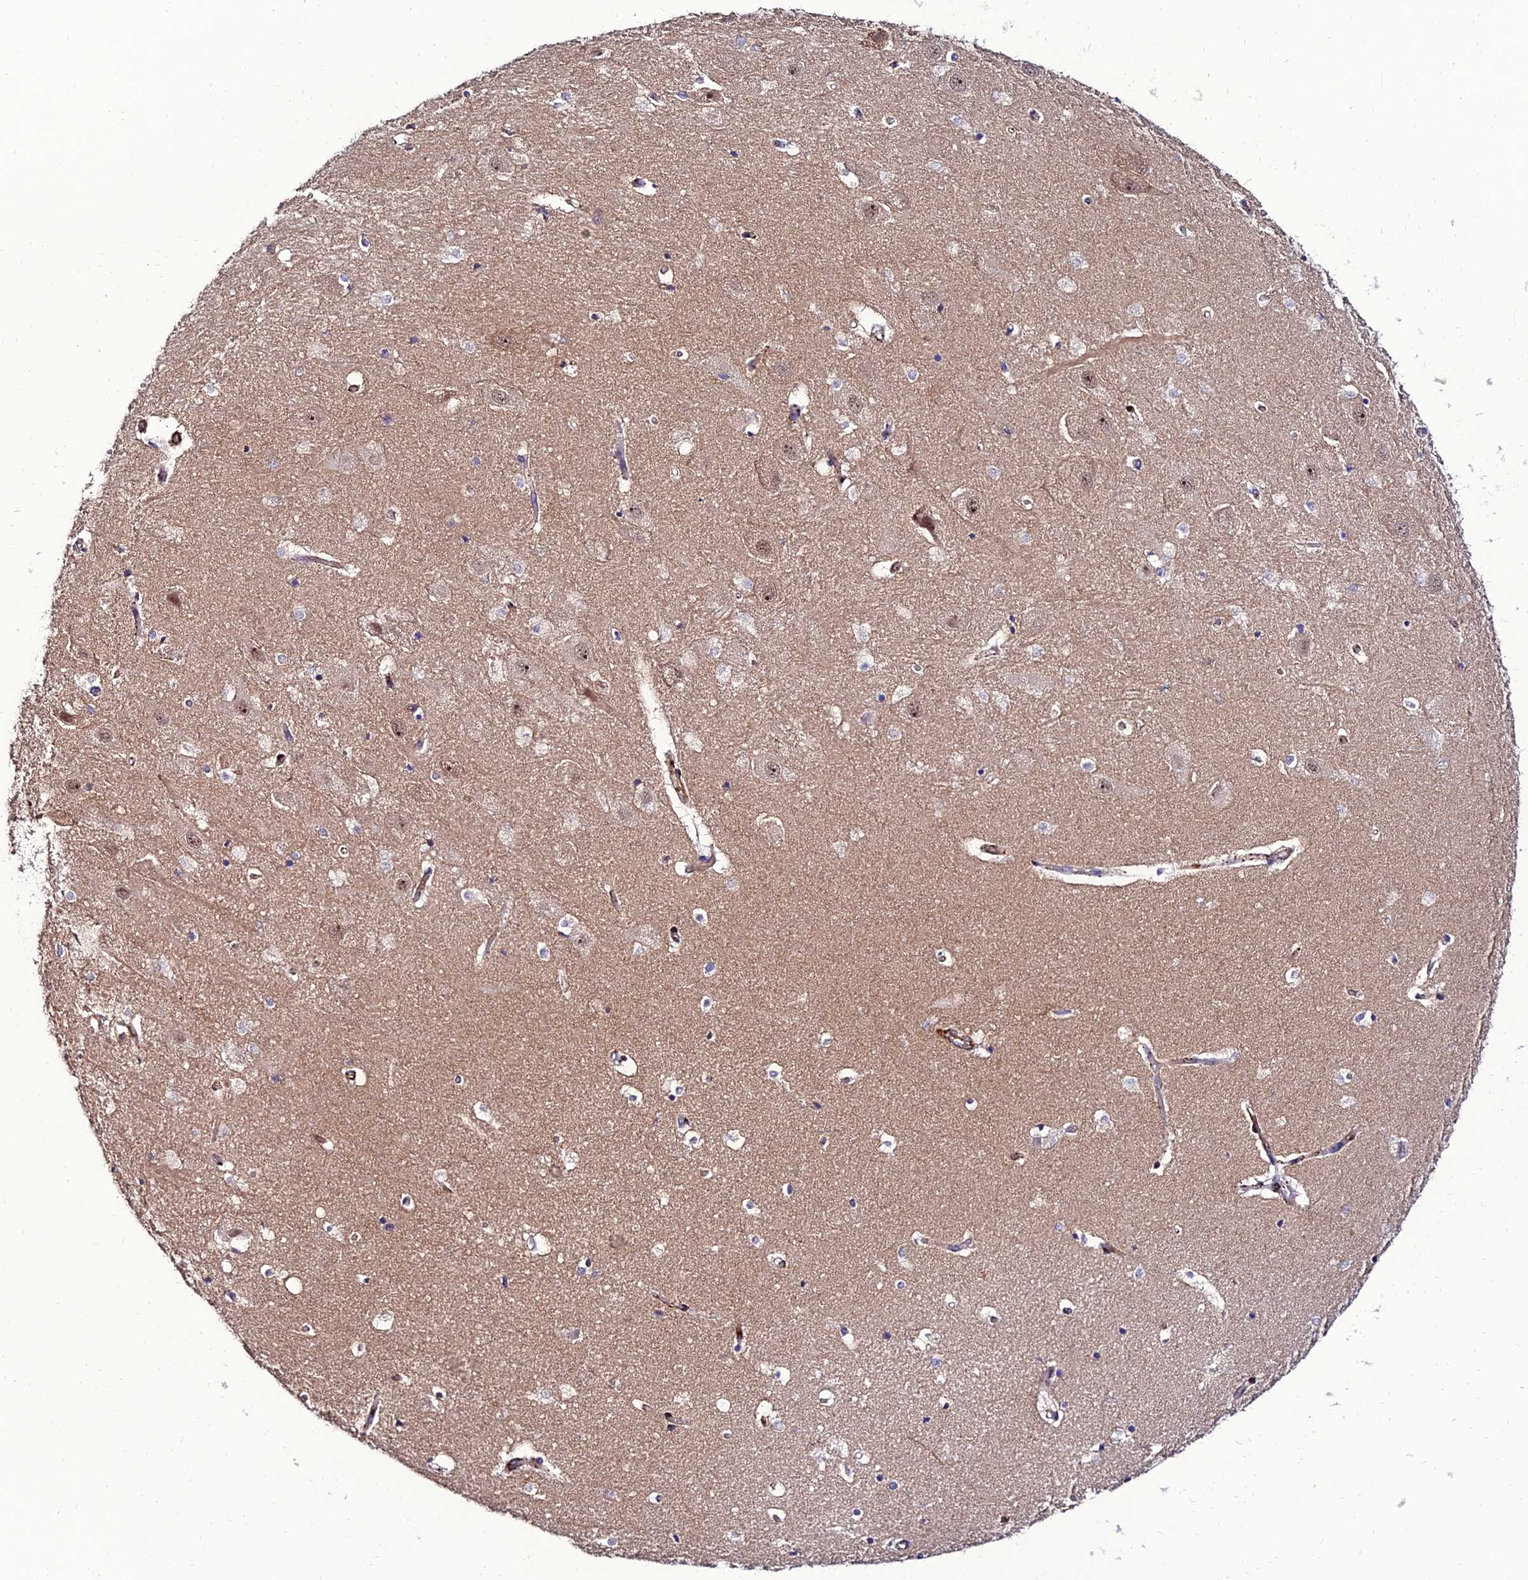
{"staining": {"intensity": "negative", "quantity": "none", "location": "none"}, "tissue": "hippocampus", "cell_type": "Glial cells", "image_type": "normal", "snomed": [{"axis": "morphology", "description": "Normal tissue, NOS"}, {"axis": "topography", "description": "Hippocampus"}], "caption": "A histopathology image of hippocampus stained for a protein reveals no brown staining in glial cells. Nuclei are stained in blue.", "gene": "ALDH3B2", "patient": {"sex": "female", "age": 52}}